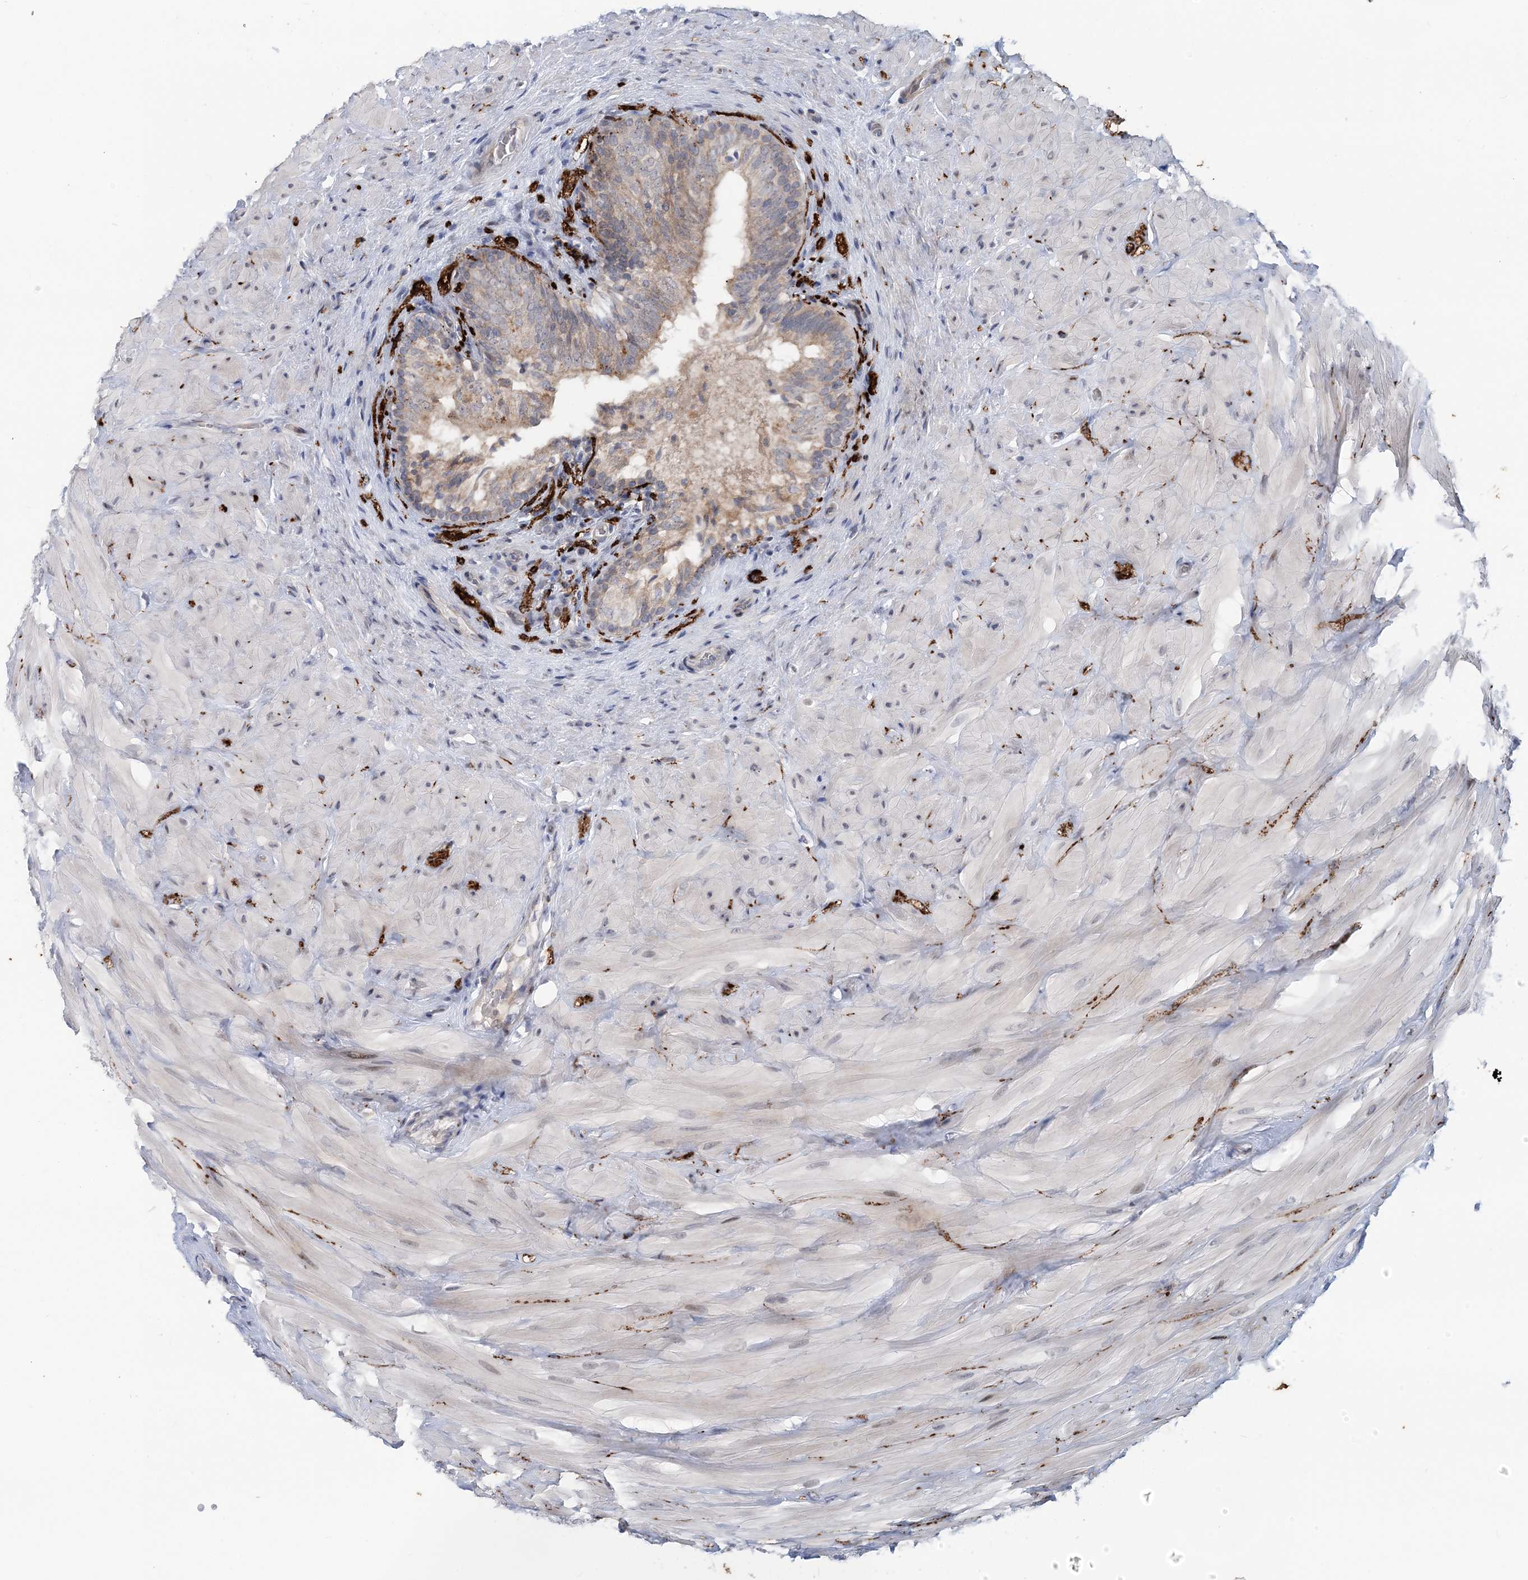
{"staining": {"intensity": "weak", "quantity": "<25%", "location": "cytoplasmic/membranous"}, "tissue": "epididymis", "cell_type": "Glandular cells", "image_type": "normal", "snomed": [{"axis": "morphology", "description": "Normal tissue, NOS"}, {"axis": "topography", "description": "Soft tissue"}, {"axis": "topography", "description": "Epididymis"}], "caption": "Glandular cells are negative for protein expression in unremarkable human epididymis. (Immunohistochemistry, brightfield microscopy, high magnification).", "gene": "SNED1", "patient": {"sex": "male", "age": 26}}